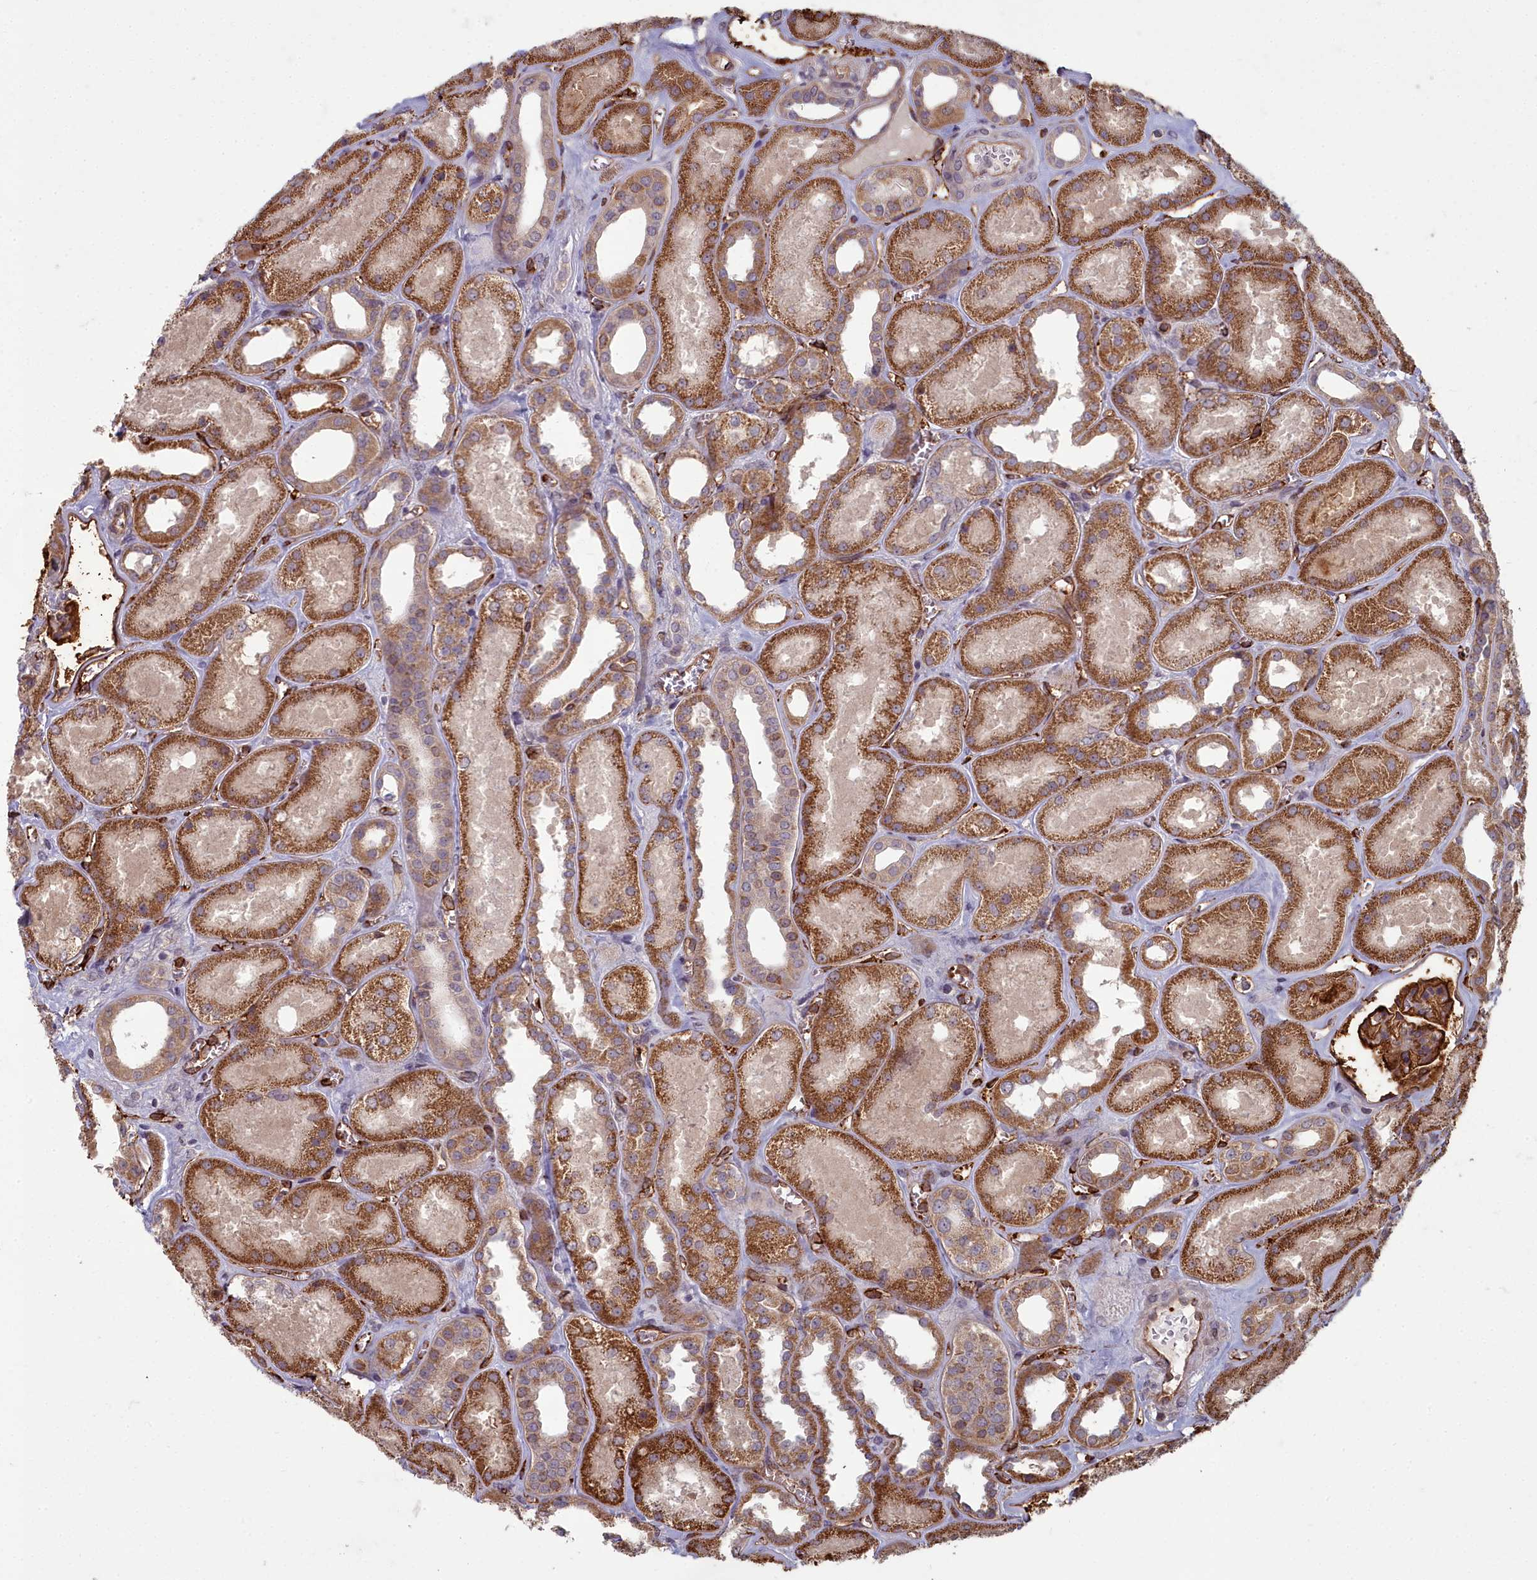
{"staining": {"intensity": "strong", "quantity": ">75%", "location": "cytoplasmic/membranous"}, "tissue": "kidney", "cell_type": "Cells in glomeruli", "image_type": "normal", "snomed": [{"axis": "morphology", "description": "Normal tissue, NOS"}, {"axis": "morphology", "description": "Adenocarcinoma, NOS"}, {"axis": "topography", "description": "Kidney"}], "caption": "IHC of benign kidney displays high levels of strong cytoplasmic/membranous staining in about >75% of cells in glomeruli.", "gene": "TSPYL4", "patient": {"sex": "female", "age": 68}}